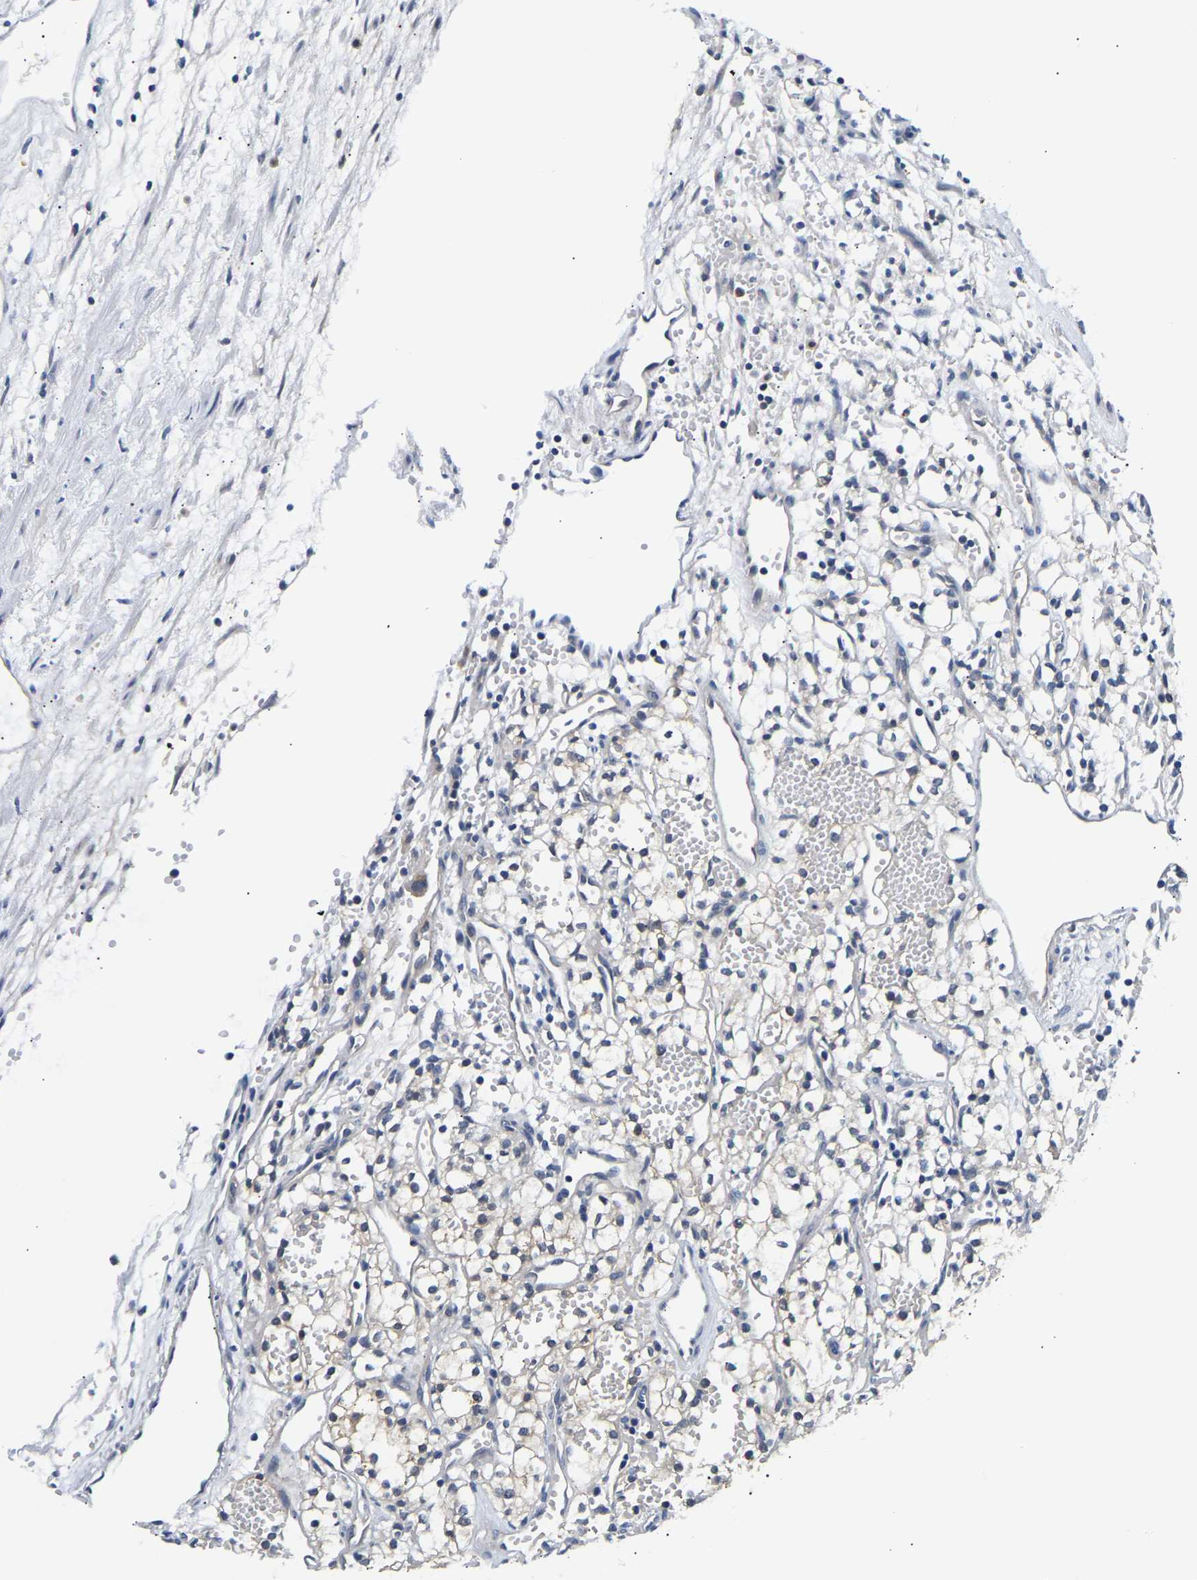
{"staining": {"intensity": "negative", "quantity": "none", "location": "none"}, "tissue": "renal cancer", "cell_type": "Tumor cells", "image_type": "cancer", "snomed": [{"axis": "morphology", "description": "Adenocarcinoma, NOS"}, {"axis": "topography", "description": "Kidney"}], "caption": "High power microscopy photomicrograph of an immunohistochemistry (IHC) photomicrograph of renal cancer (adenocarcinoma), revealing no significant staining in tumor cells.", "gene": "UCHL3", "patient": {"sex": "male", "age": 59}}